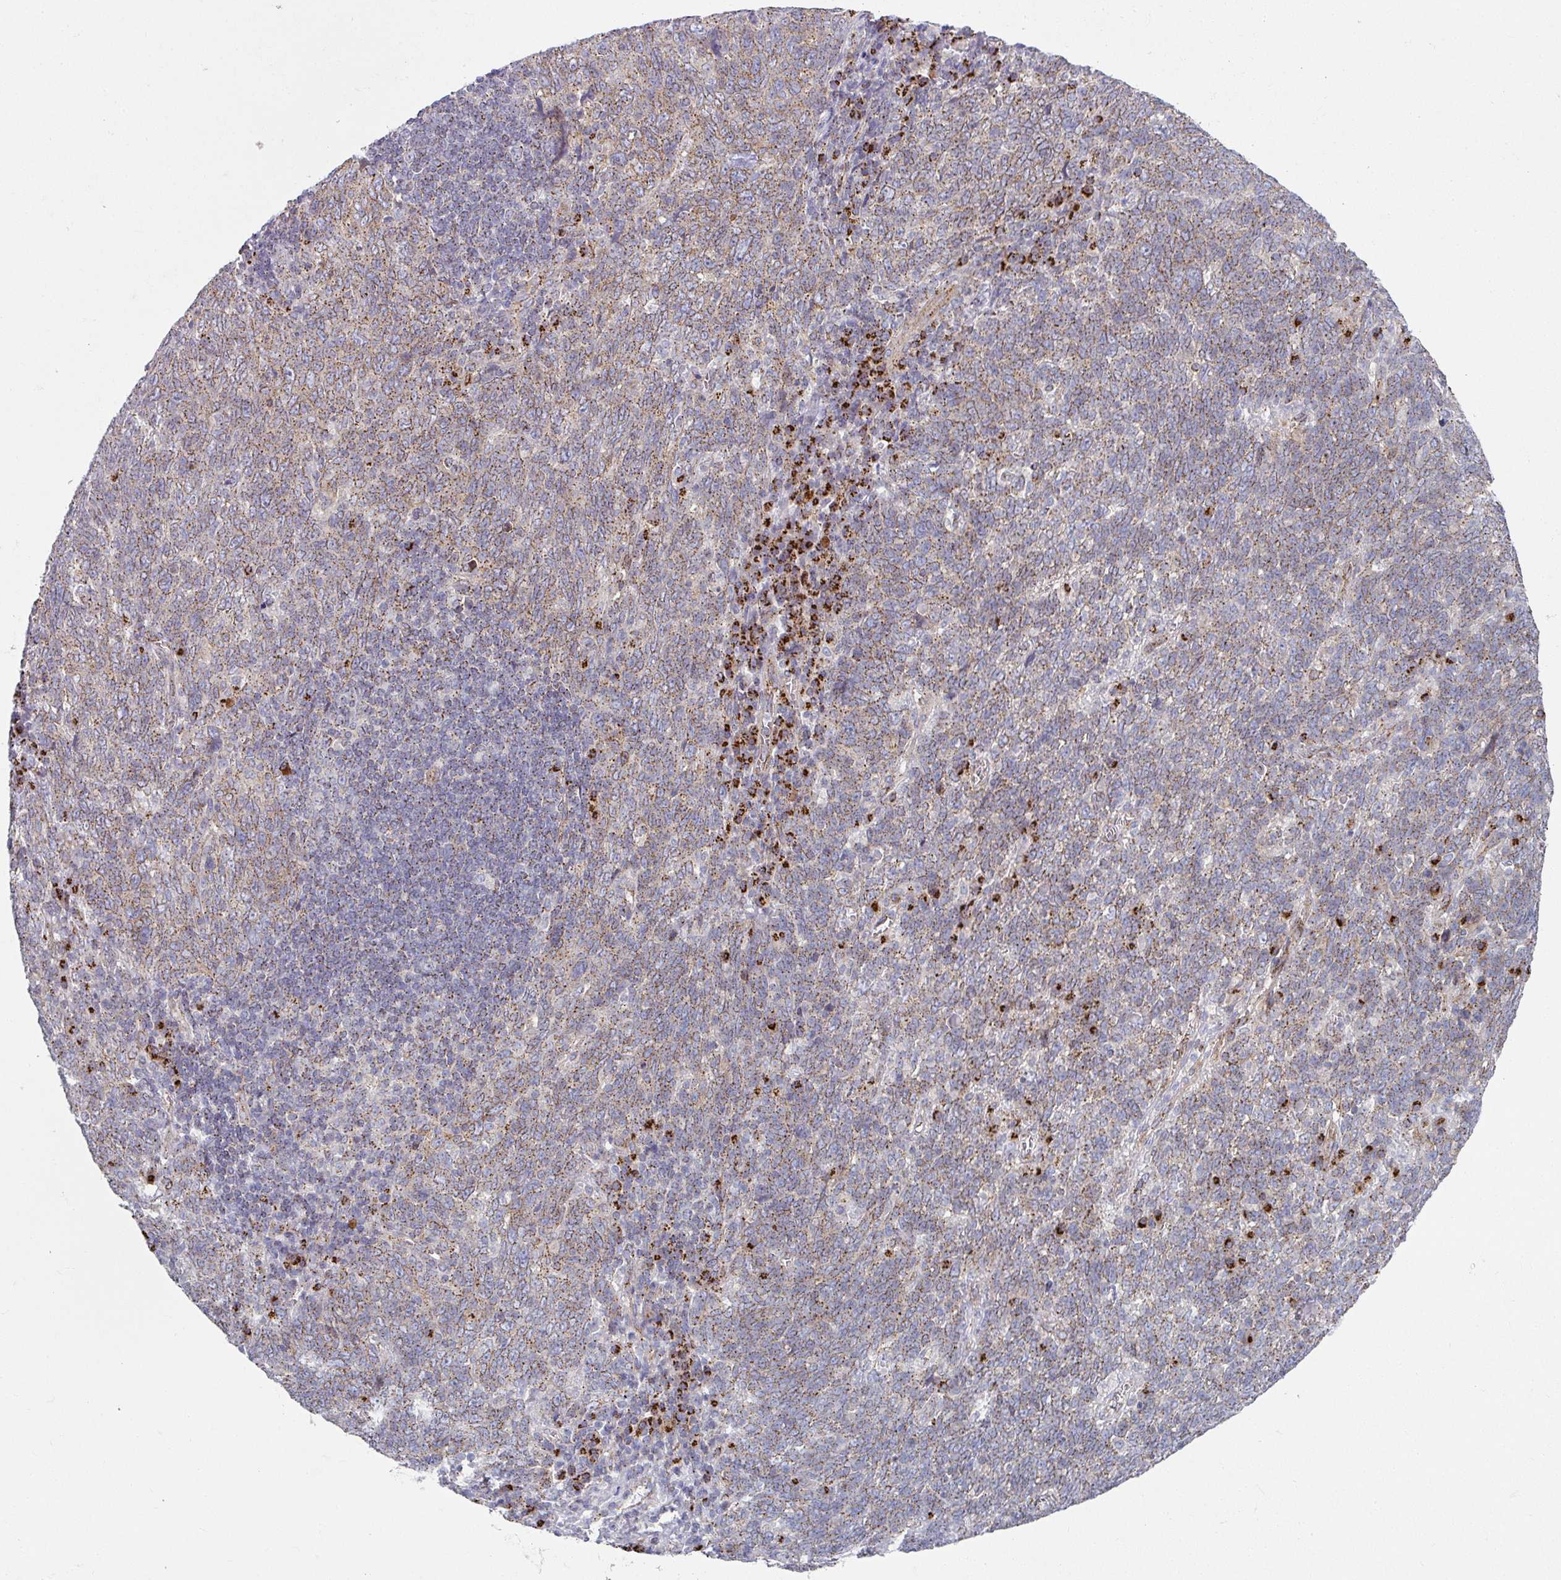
{"staining": {"intensity": "moderate", "quantity": "25%-75%", "location": "cytoplasmic/membranous"}, "tissue": "lung cancer", "cell_type": "Tumor cells", "image_type": "cancer", "snomed": [{"axis": "morphology", "description": "Squamous cell carcinoma, NOS"}, {"axis": "topography", "description": "Lung"}], "caption": "The photomicrograph displays a brown stain indicating the presence of a protein in the cytoplasmic/membranous of tumor cells in lung cancer (squamous cell carcinoma).", "gene": "CCDC85B", "patient": {"sex": "female", "age": 72}}